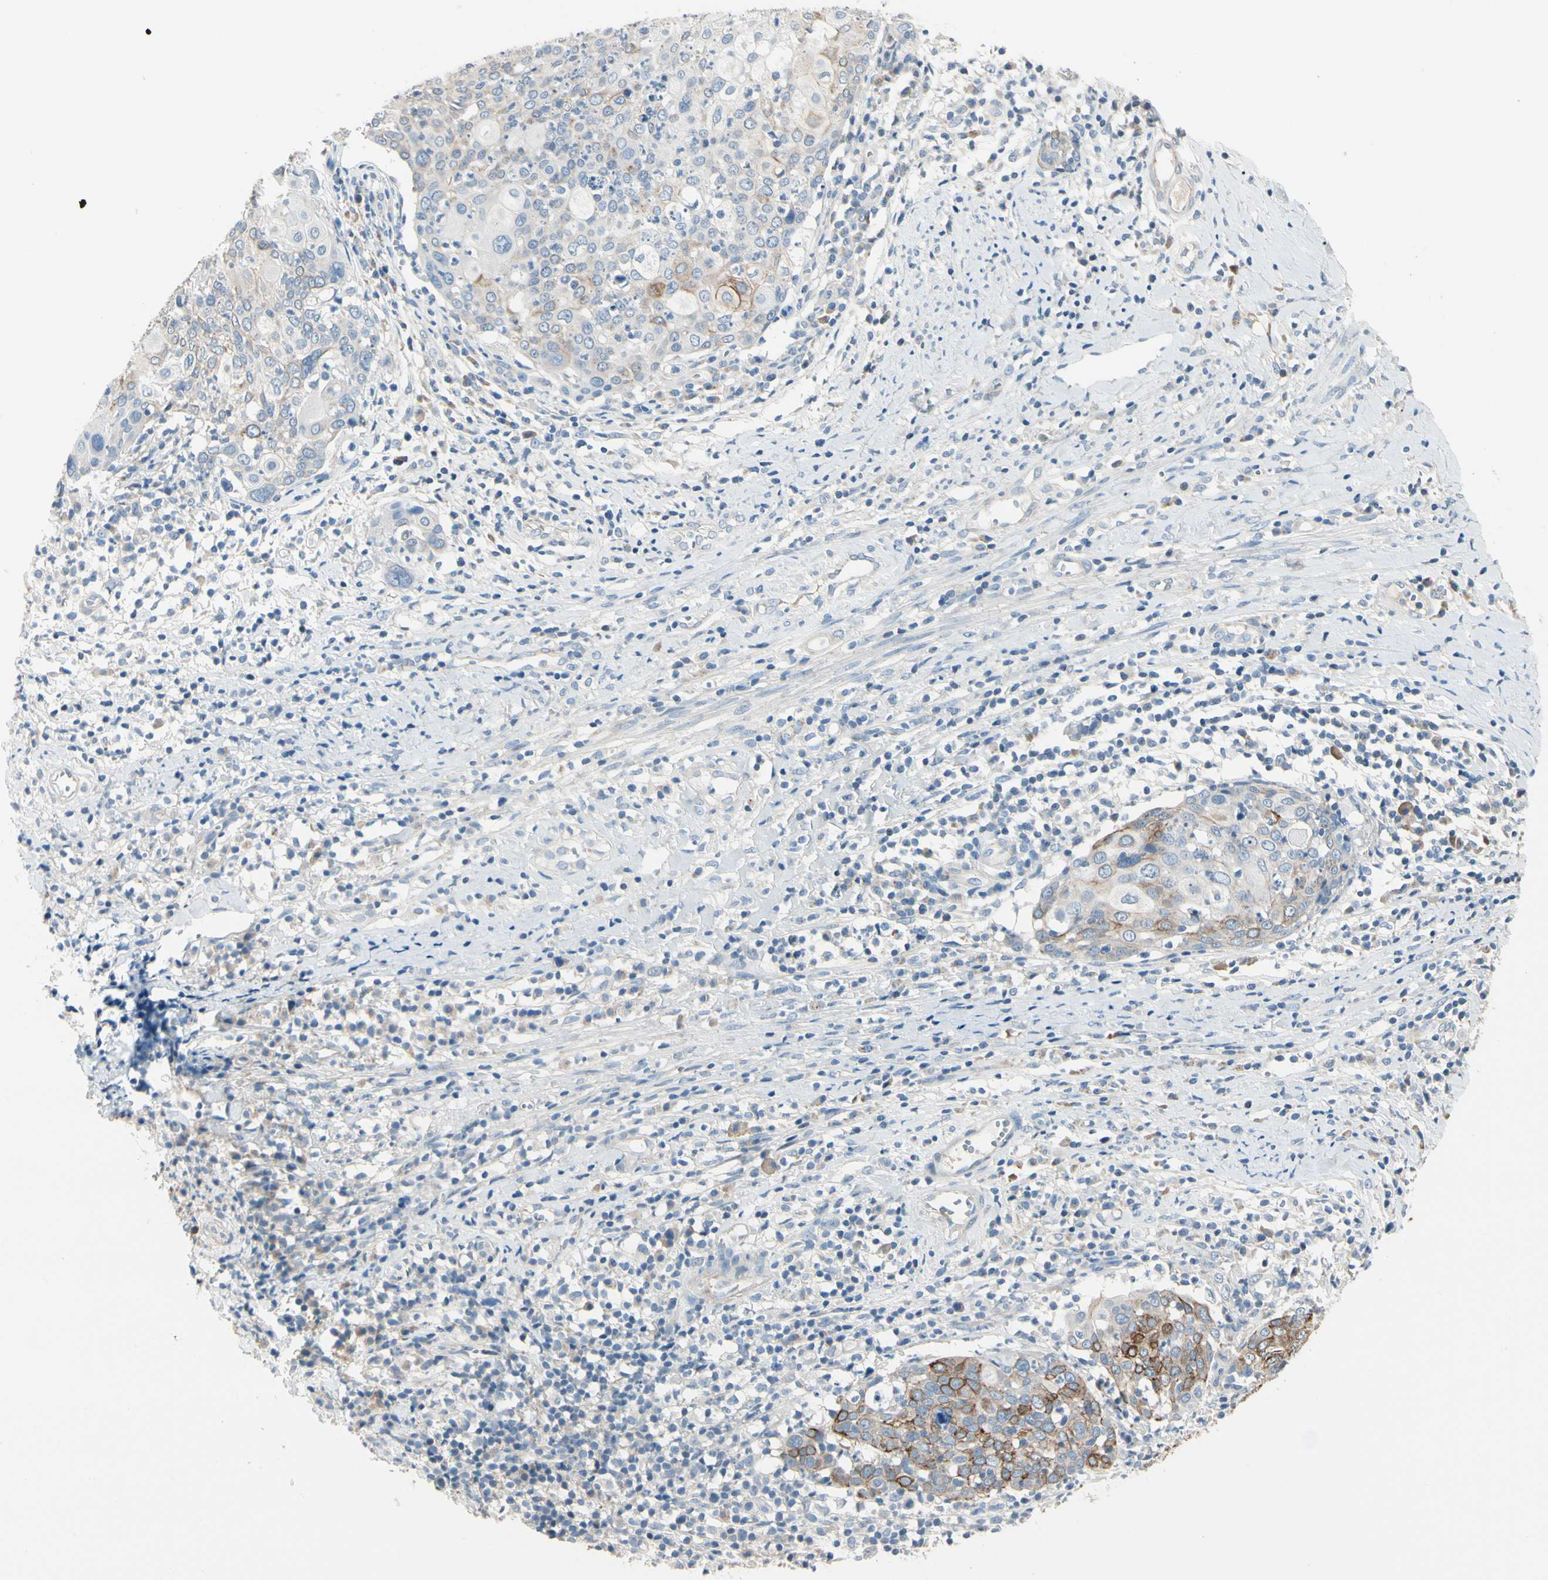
{"staining": {"intensity": "strong", "quantity": "<25%", "location": "cytoplasmic/membranous"}, "tissue": "cervical cancer", "cell_type": "Tumor cells", "image_type": "cancer", "snomed": [{"axis": "morphology", "description": "Squamous cell carcinoma, NOS"}, {"axis": "topography", "description": "Cervix"}], "caption": "Protein analysis of squamous cell carcinoma (cervical) tissue exhibits strong cytoplasmic/membranous expression in about <25% of tumor cells. (Brightfield microscopy of DAB IHC at high magnification).", "gene": "DUSP12", "patient": {"sex": "female", "age": 40}}